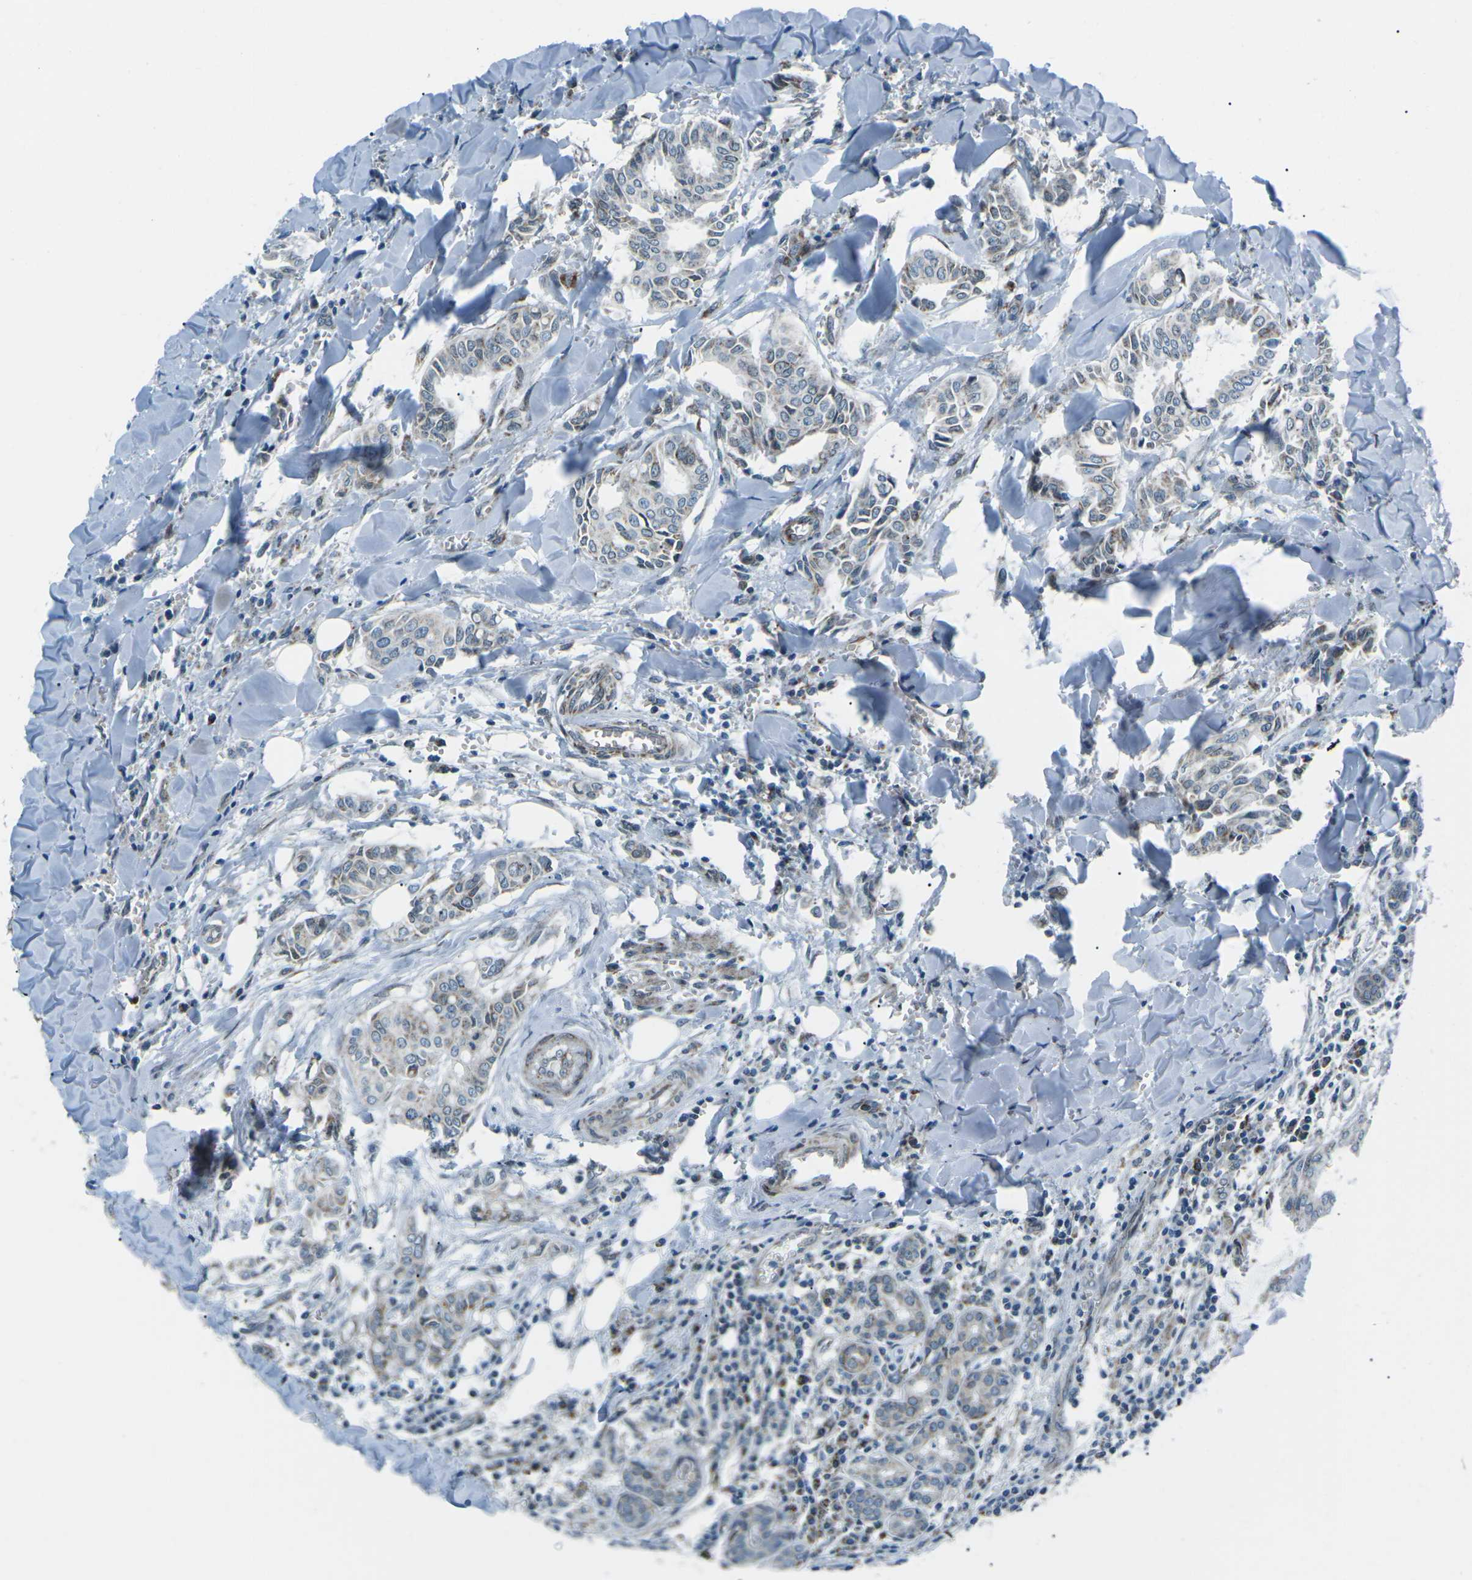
{"staining": {"intensity": "weak", "quantity": "<25%", "location": "cytoplasmic/membranous"}, "tissue": "head and neck cancer", "cell_type": "Tumor cells", "image_type": "cancer", "snomed": [{"axis": "morphology", "description": "Adenocarcinoma, NOS"}, {"axis": "topography", "description": "Salivary gland"}, {"axis": "topography", "description": "Head-Neck"}], "caption": "Image shows no significant protein positivity in tumor cells of head and neck cancer (adenocarcinoma). (Immunohistochemistry (ihc), brightfield microscopy, high magnification).", "gene": "RFESD", "patient": {"sex": "female", "age": 59}}